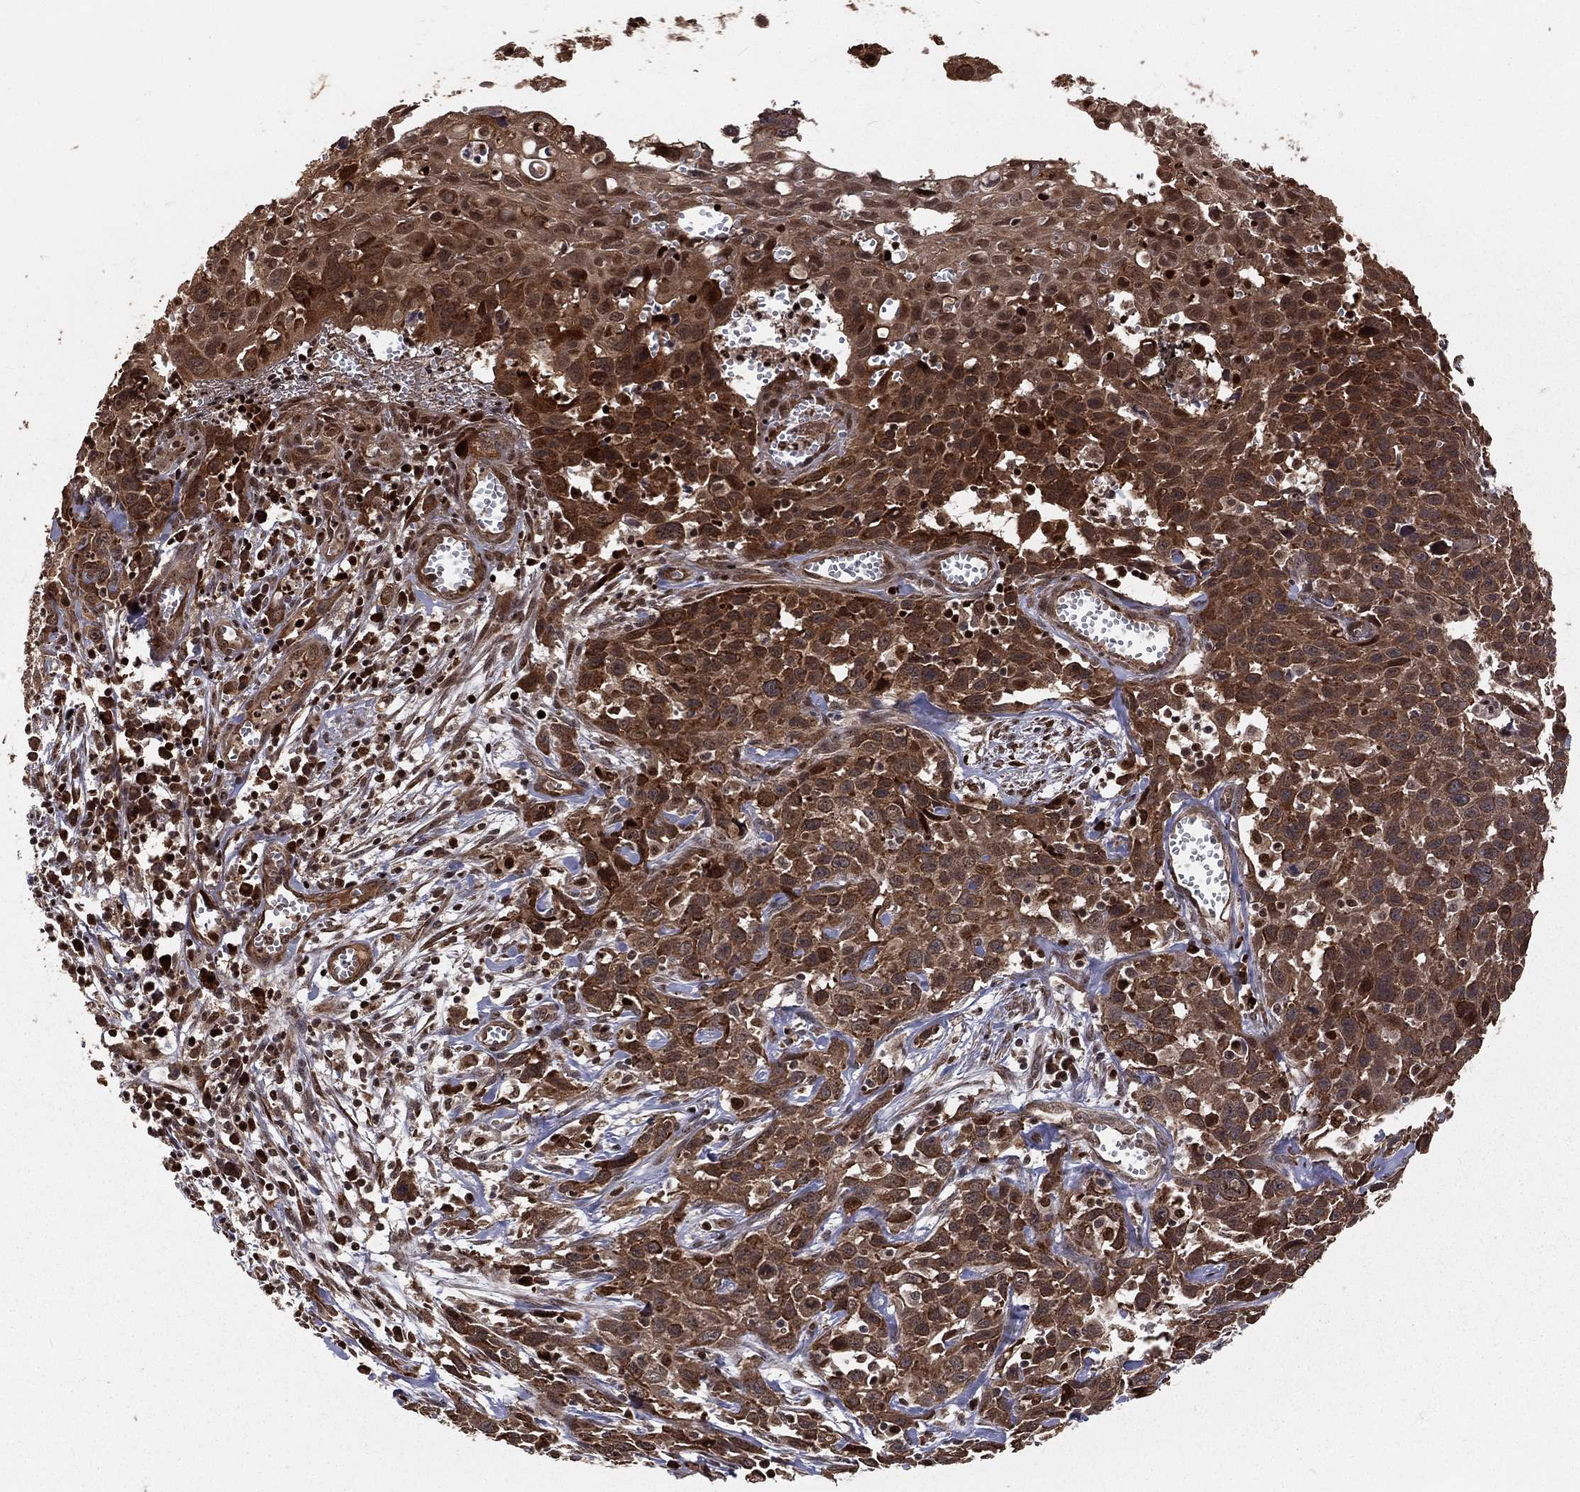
{"staining": {"intensity": "strong", "quantity": ">75%", "location": "cytoplasmic/membranous,nuclear"}, "tissue": "cervical cancer", "cell_type": "Tumor cells", "image_type": "cancer", "snomed": [{"axis": "morphology", "description": "Squamous cell carcinoma, NOS"}, {"axis": "topography", "description": "Cervix"}], "caption": "The photomicrograph reveals a brown stain indicating the presence of a protein in the cytoplasmic/membranous and nuclear of tumor cells in cervical cancer.", "gene": "MAPK1", "patient": {"sex": "female", "age": 38}}